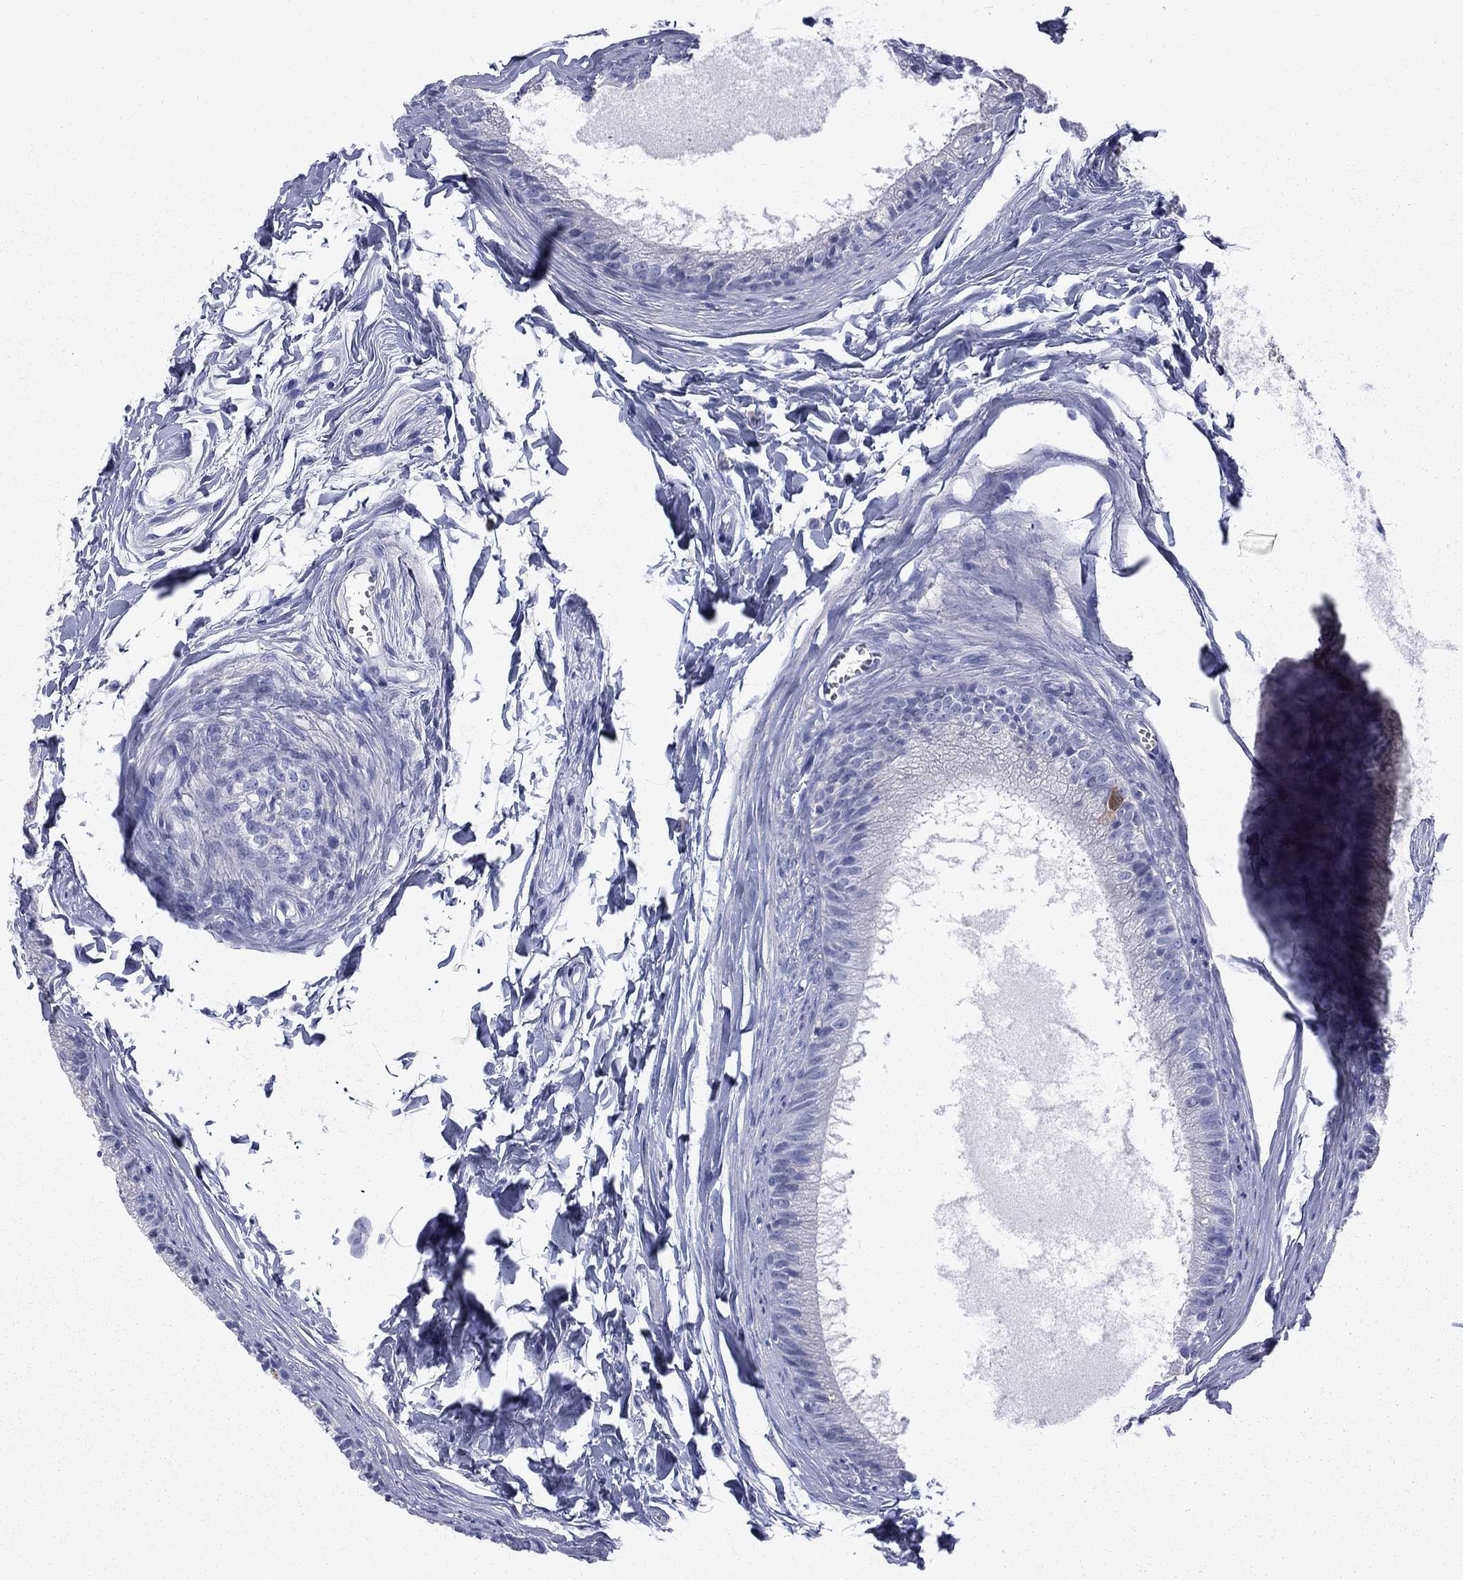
{"staining": {"intensity": "negative", "quantity": "none", "location": "none"}, "tissue": "epididymis", "cell_type": "Glandular cells", "image_type": "normal", "snomed": [{"axis": "morphology", "description": "Normal tissue, NOS"}, {"axis": "topography", "description": "Epididymis"}], "caption": "The photomicrograph displays no staining of glandular cells in benign epididymis. (Immunohistochemistry (ihc), brightfield microscopy, high magnification).", "gene": "SERPINB2", "patient": {"sex": "male", "age": 51}}